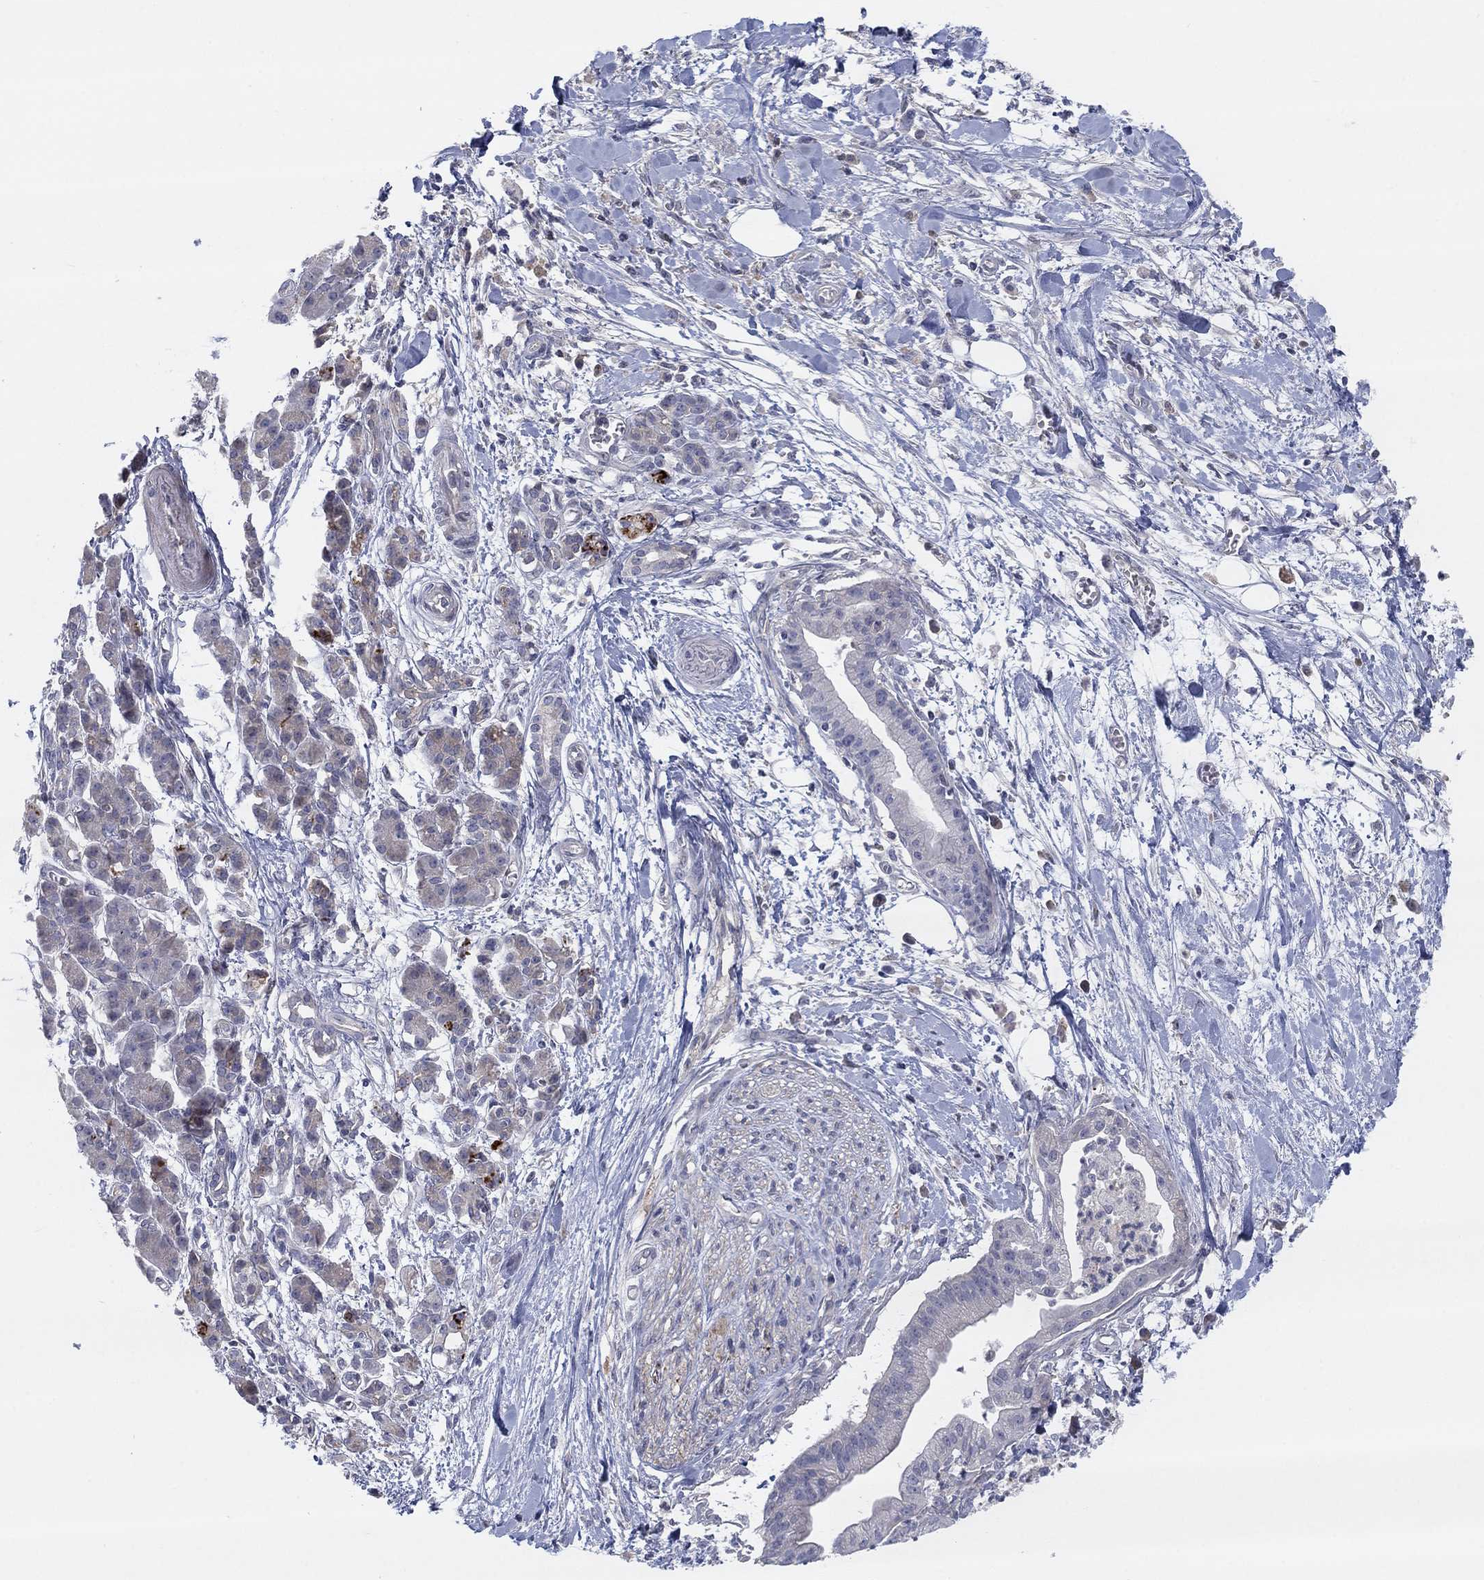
{"staining": {"intensity": "negative", "quantity": "none", "location": "none"}, "tissue": "pancreatic cancer", "cell_type": "Tumor cells", "image_type": "cancer", "snomed": [{"axis": "morphology", "description": "Normal tissue, NOS"}, {"axis": "morphology", "description": "Adenocarcinoma, NOS"}, {"axis": "topography", "description": "Lymph node"}, {"axis": "topography", "description": "Pancreas"}], "caption": "An immunohistochemistry (IHC) micrograph of adenocarcinoma (pancreatic) is shown. There is no staining in tumor cells of adenocarcinoma (pancreatic). (DAB immunohistochemistry (IHC), high magnification).", "gene": "AMN1", "patient": {"sex": "female", "age": 58}}